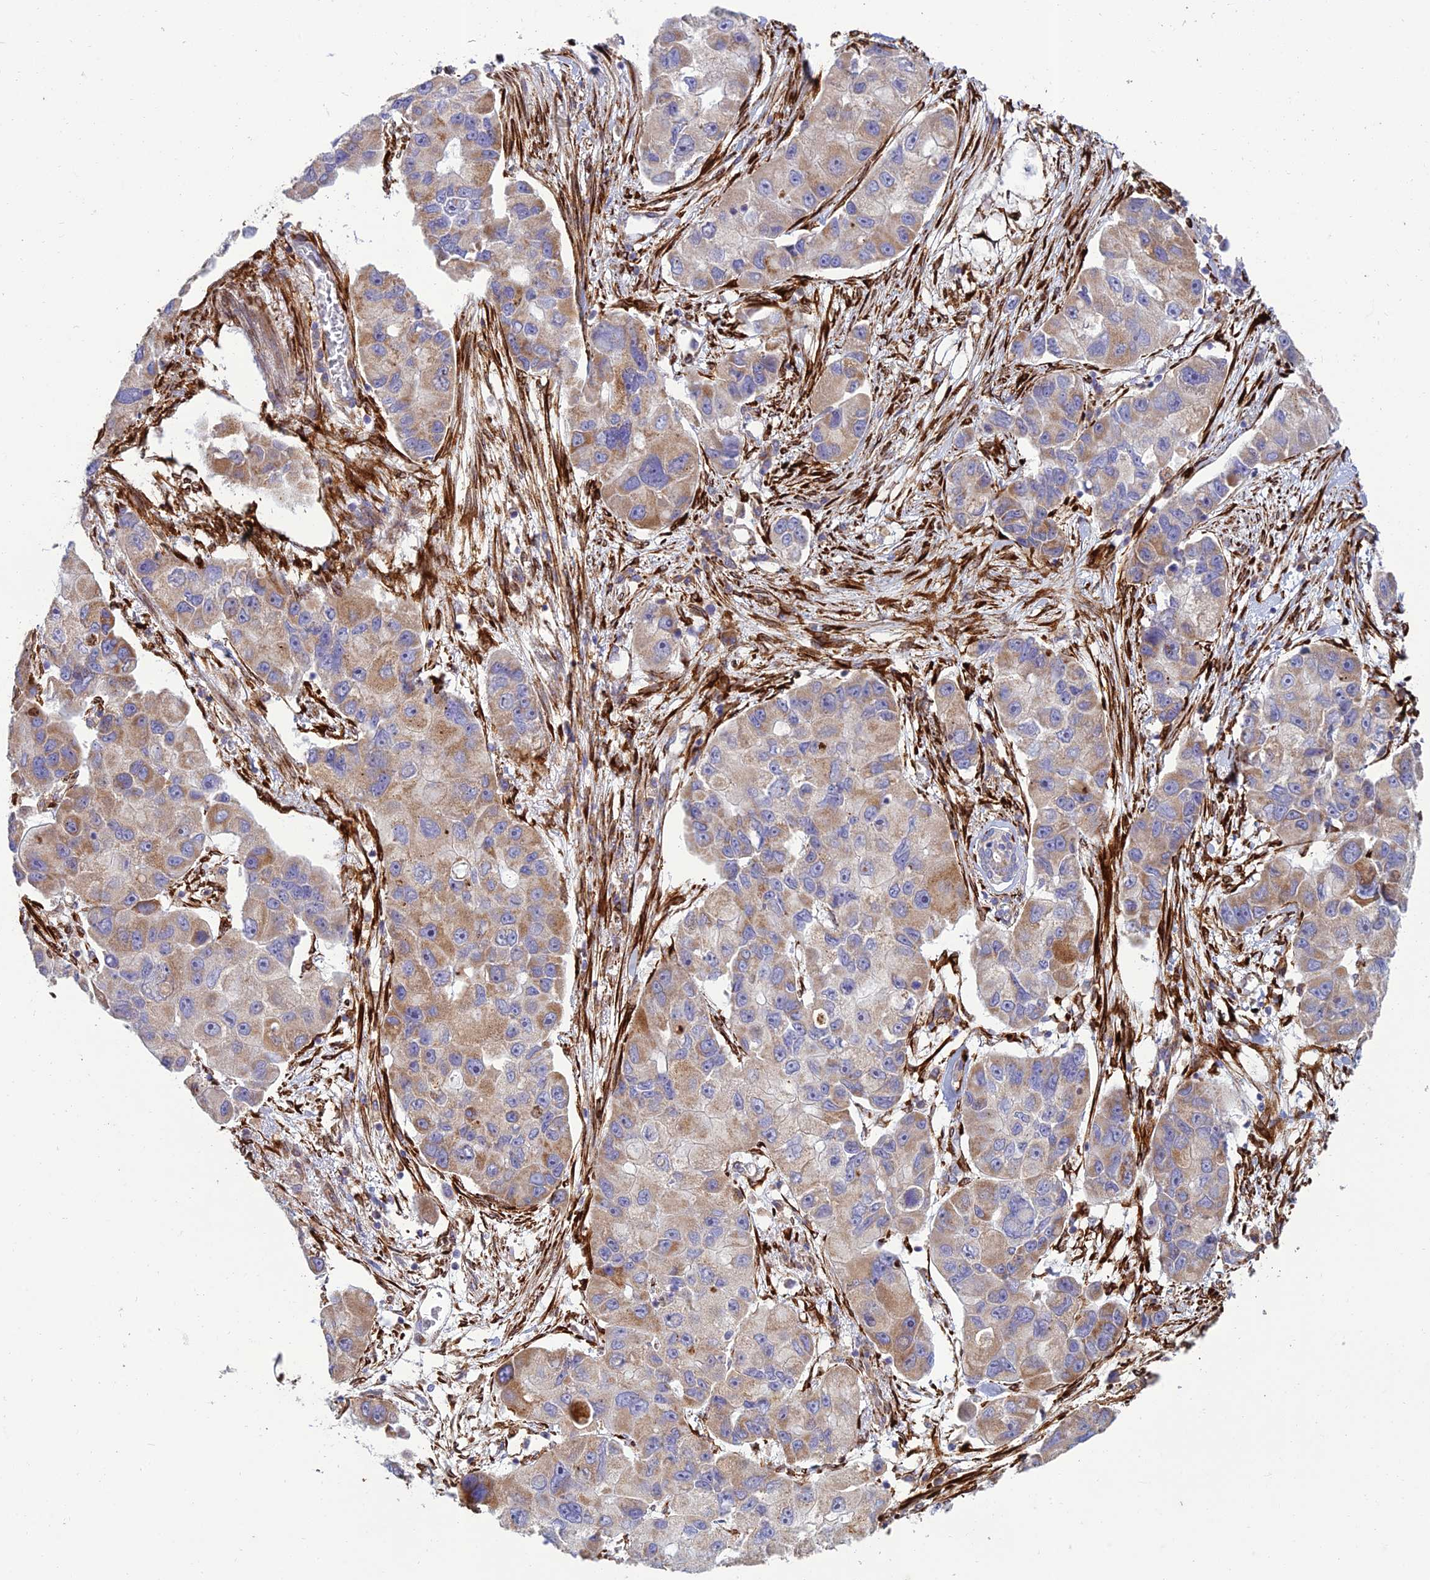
{"staining": {"intensity": "weak", "quantity": "25%-75%", "location": "cytoplasmic/membranous"}, "tissue": "lung cancer", "cell_type": "Tumor cells", "image_type": "cancer", "snomed": [{"axis": "morphology", "description": "Adenocarcinoma, NOS"}, {"axis": "topography", "description": "Lung"}], "caption": "High-magnification brightfield microscopy of lung adenocarcinoma stained with DAB (3,3'-diaminobenzidine) (brown) and counterstained with hematoxylin (blue). tumor cells exhibit weak cytoplasmic/membranous positivity is appreciated in about25%-75% of cells.", "gene": "RCN3", "patient": {"sex": "female", "age": 54}}